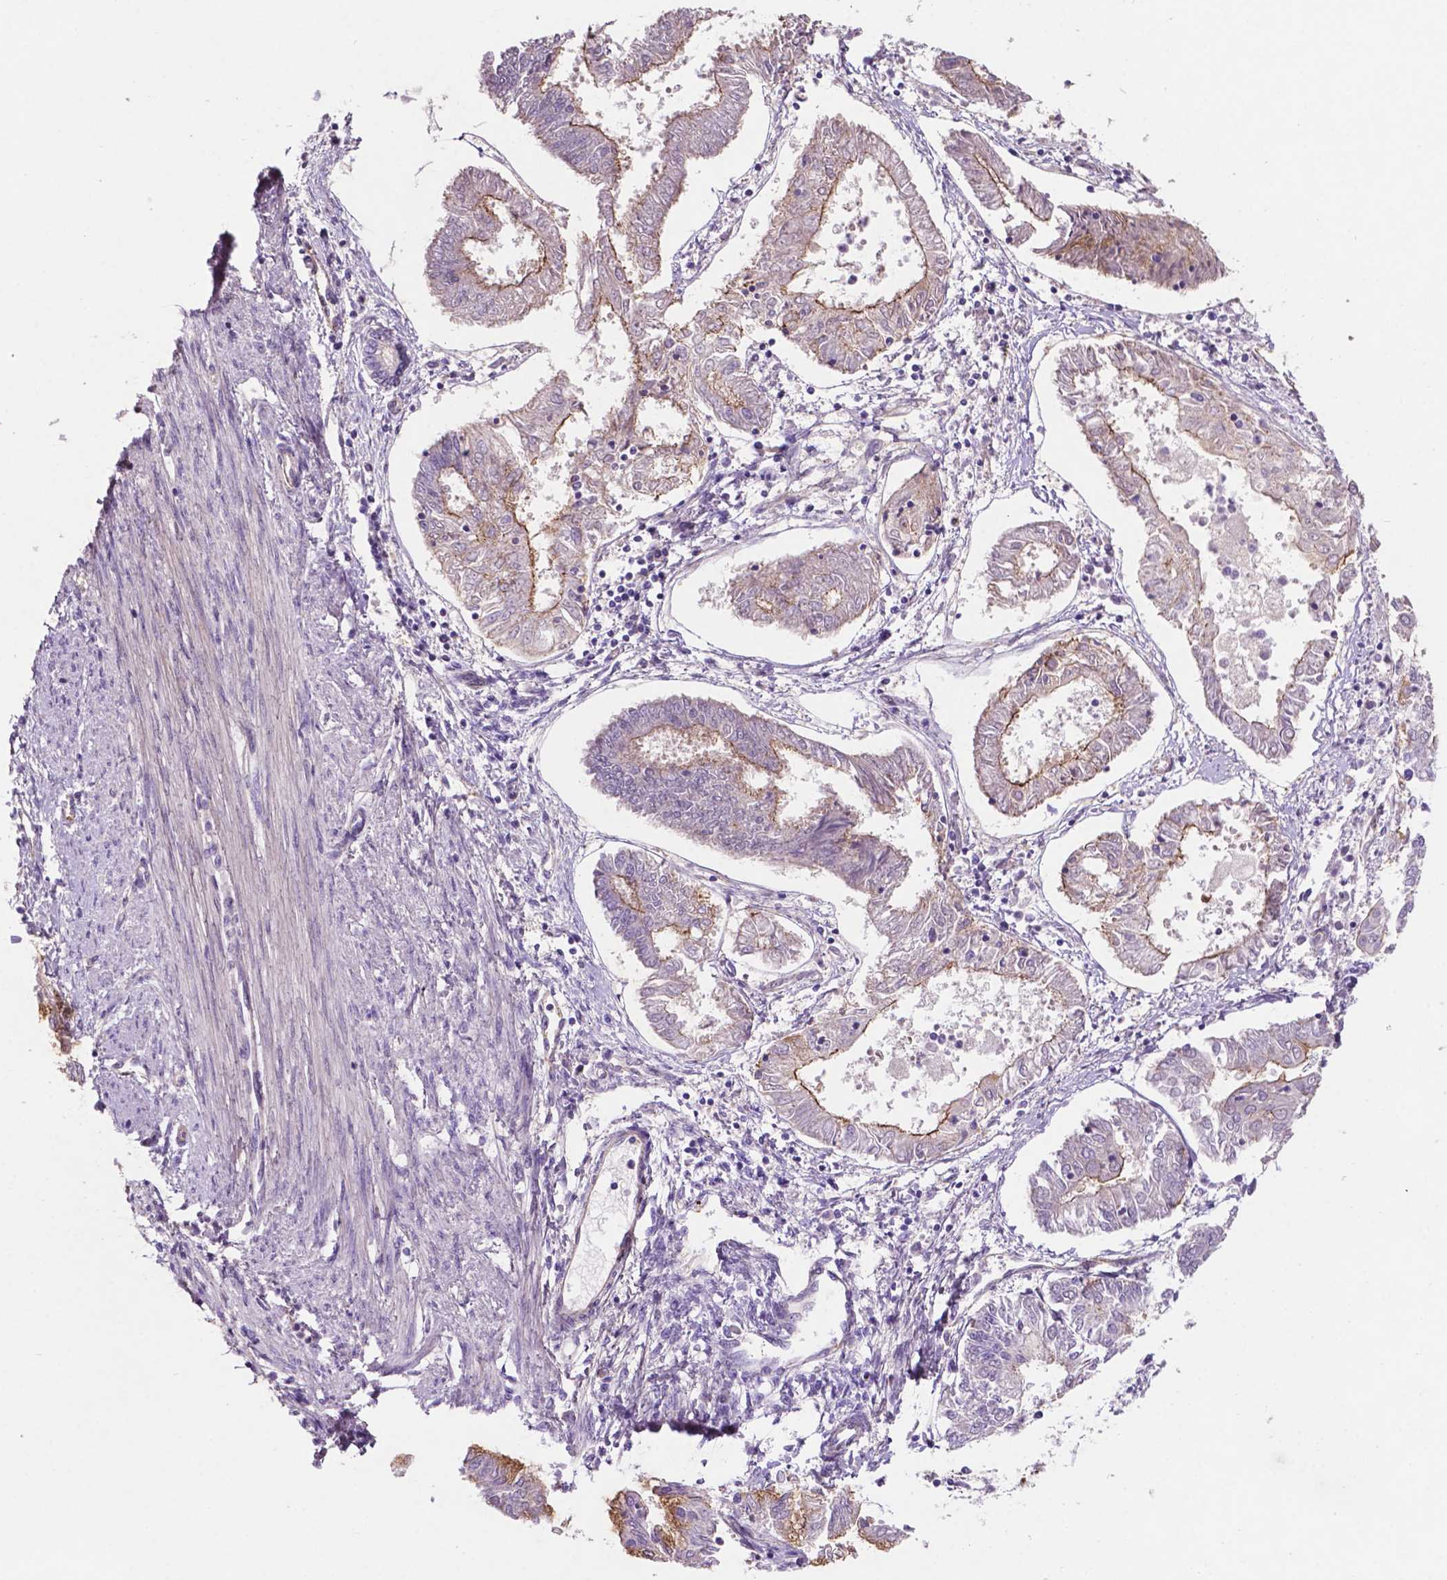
{"staining": {"intensity": "moderate", "quantity": "<25%", "location": "cytoplasmic/membranous"}, "tissue": "endometrial cancer", "cell_type": "Tumor cells", "image_type": "cancer", "snomed": [{"axis": "morphology", "description": "Adenocarcinoma, NOS"}, {"axis": "topography", "description": "Endometrium"}], "caption": "Protein expression analysis of endometrial cancer (adenocarcinoma) demonstrates moderate cytoplasmic/membranous positivity in about <25% of tumor cells. The staining is performed using DAB brown chromogen to label protein expression. The nuclei are counter-stained blue using hematoxylin.", "gene": "ARL5C", "patient": {"sex": "female", "age": 68}}